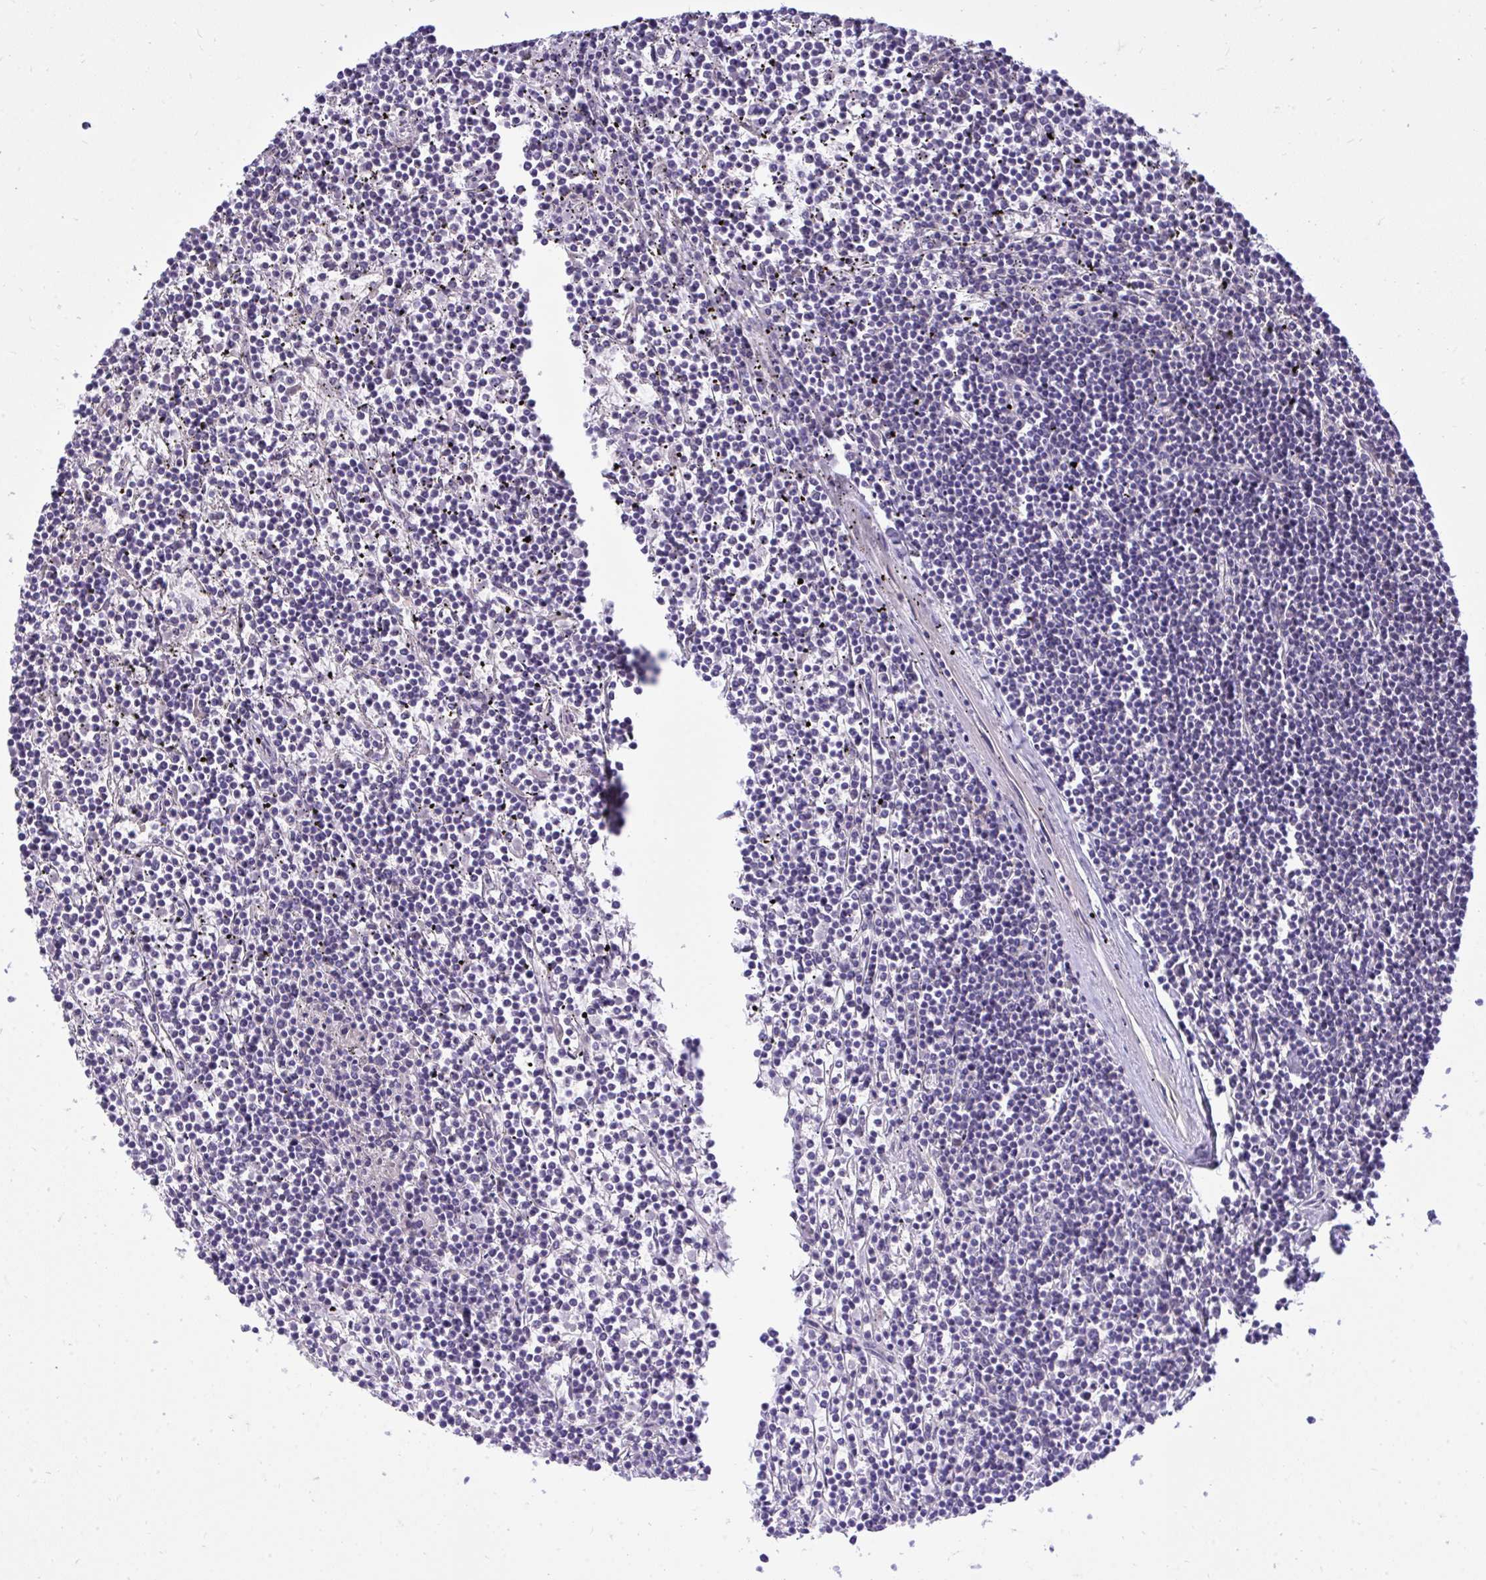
{"staining": {"intensity": "negative", "quantity": "none", "location": "none"}, "tissue": "lymphoma", "cell_type": "Tumor cells", "image_type": "cancer", "snomed": [{"axis": "morphology", "description": "Malignant lymphoma, non-Hodgkin's type, Low grade"}, {"axis": "topography", "description": "Spleen"}], "caption": "The histopathology image displays no significant expression in tumor cells of lymphoma. (Stains: DAB immunohistochemistry (IHC) with hematoxylin counter stain, Microscopy: brightfield microscopy at high magnification).", "gene": "HMBOX1", "patient": {"sex": "female", "age": 19}}